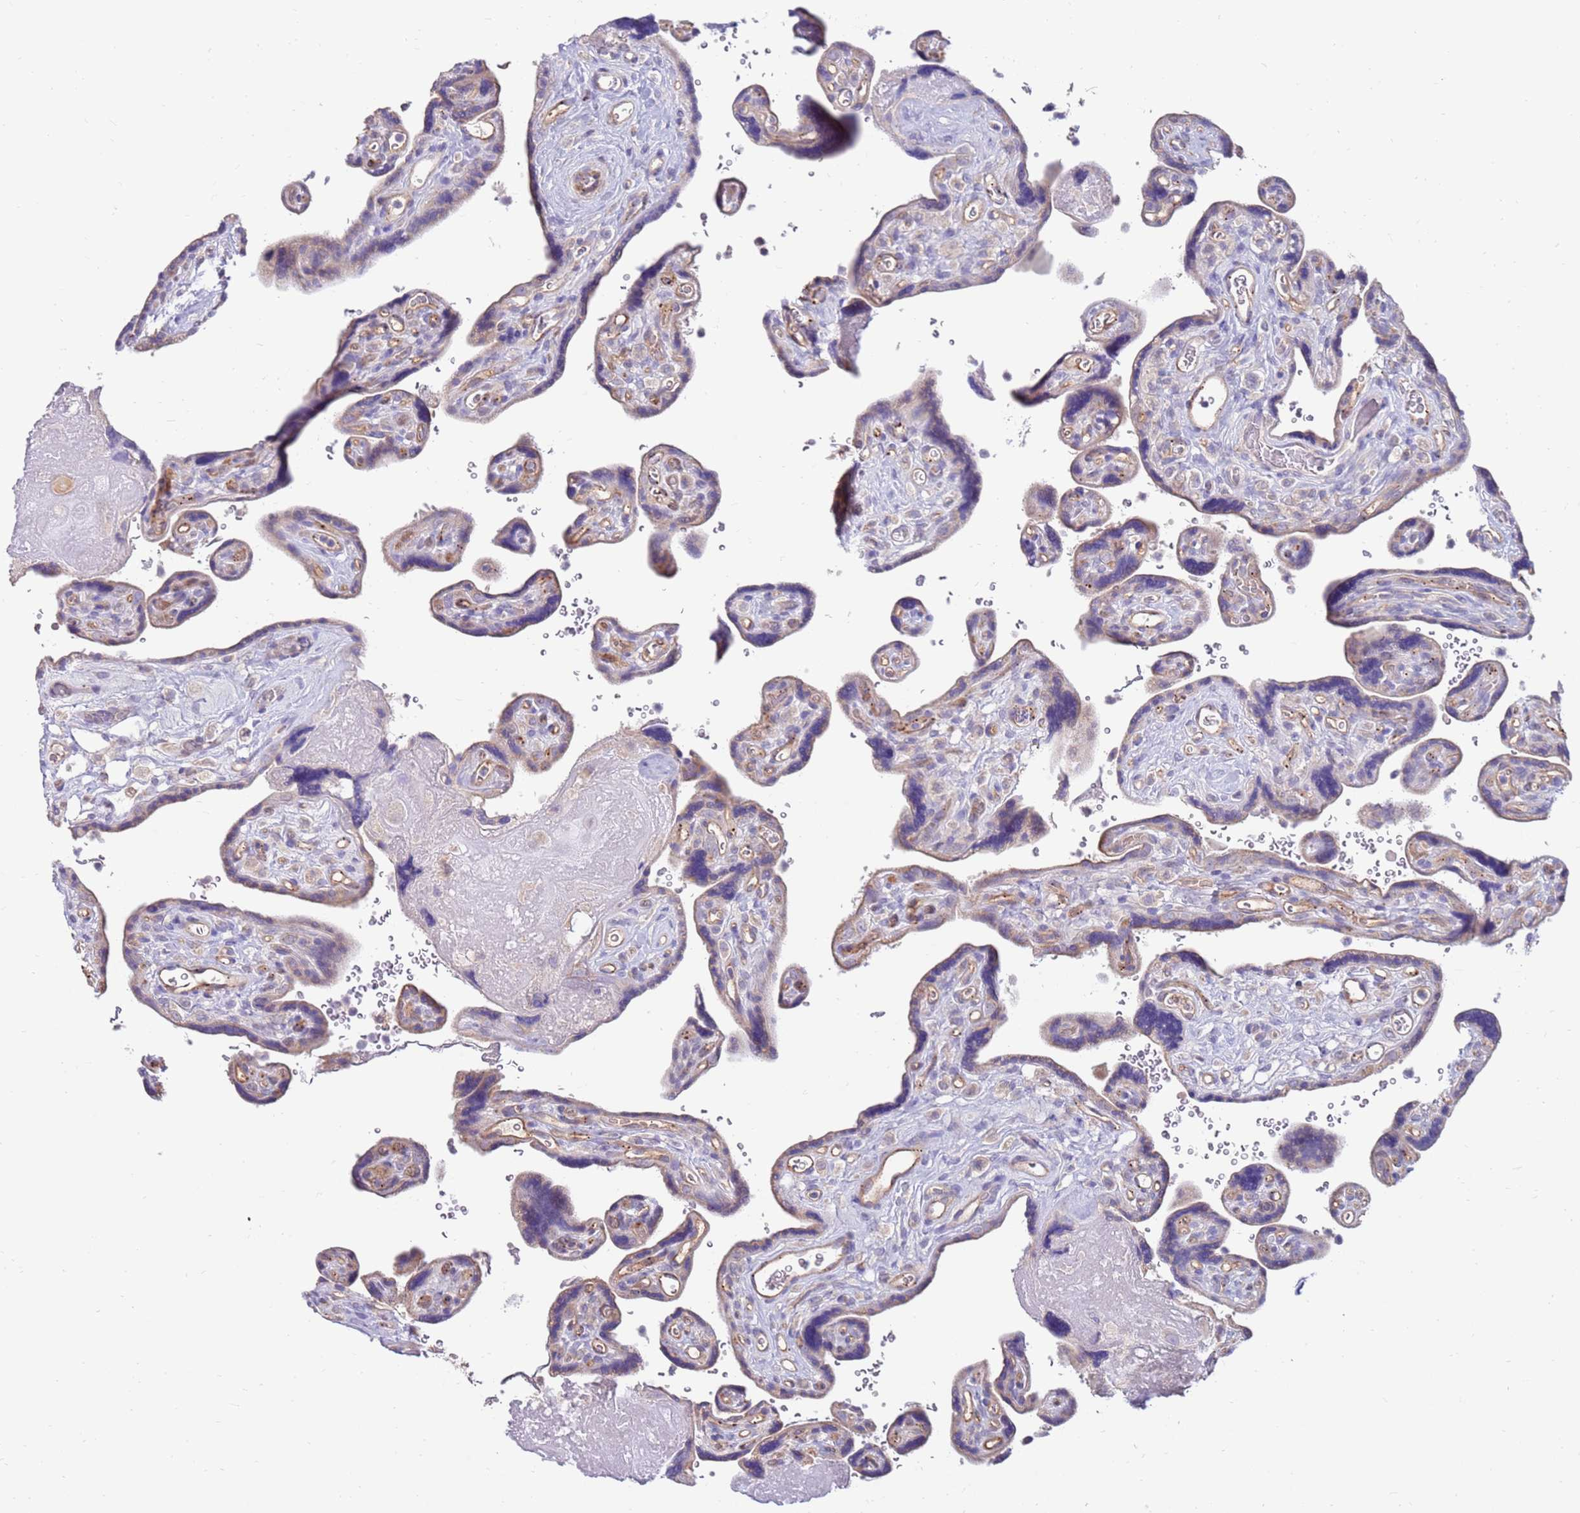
{"staining": {"intensity": "weak", "quantity": "25%-75%", "location": "cytoplasmic/membranous"}, "tissue": "placenta", "cell_type": "Decidual cells", "image_type": "normal", "snomed": [{"axis": "morphology", "description": "Normal tissue, NOS"}, {"axis": "topography", "description": "Placenta"}], "caption": "Placenta stained for a protein exhibits weak cytoplasmic/membranous positivity in decidual cells. Using DAB (3,3'-diaminobenzidine) (brown) and hematoxylin (blue) stains, captured at high magnification using brightfield microscopy.", "gene": "SLC44A4", "patient": {"sex": "female", "age": 39}}